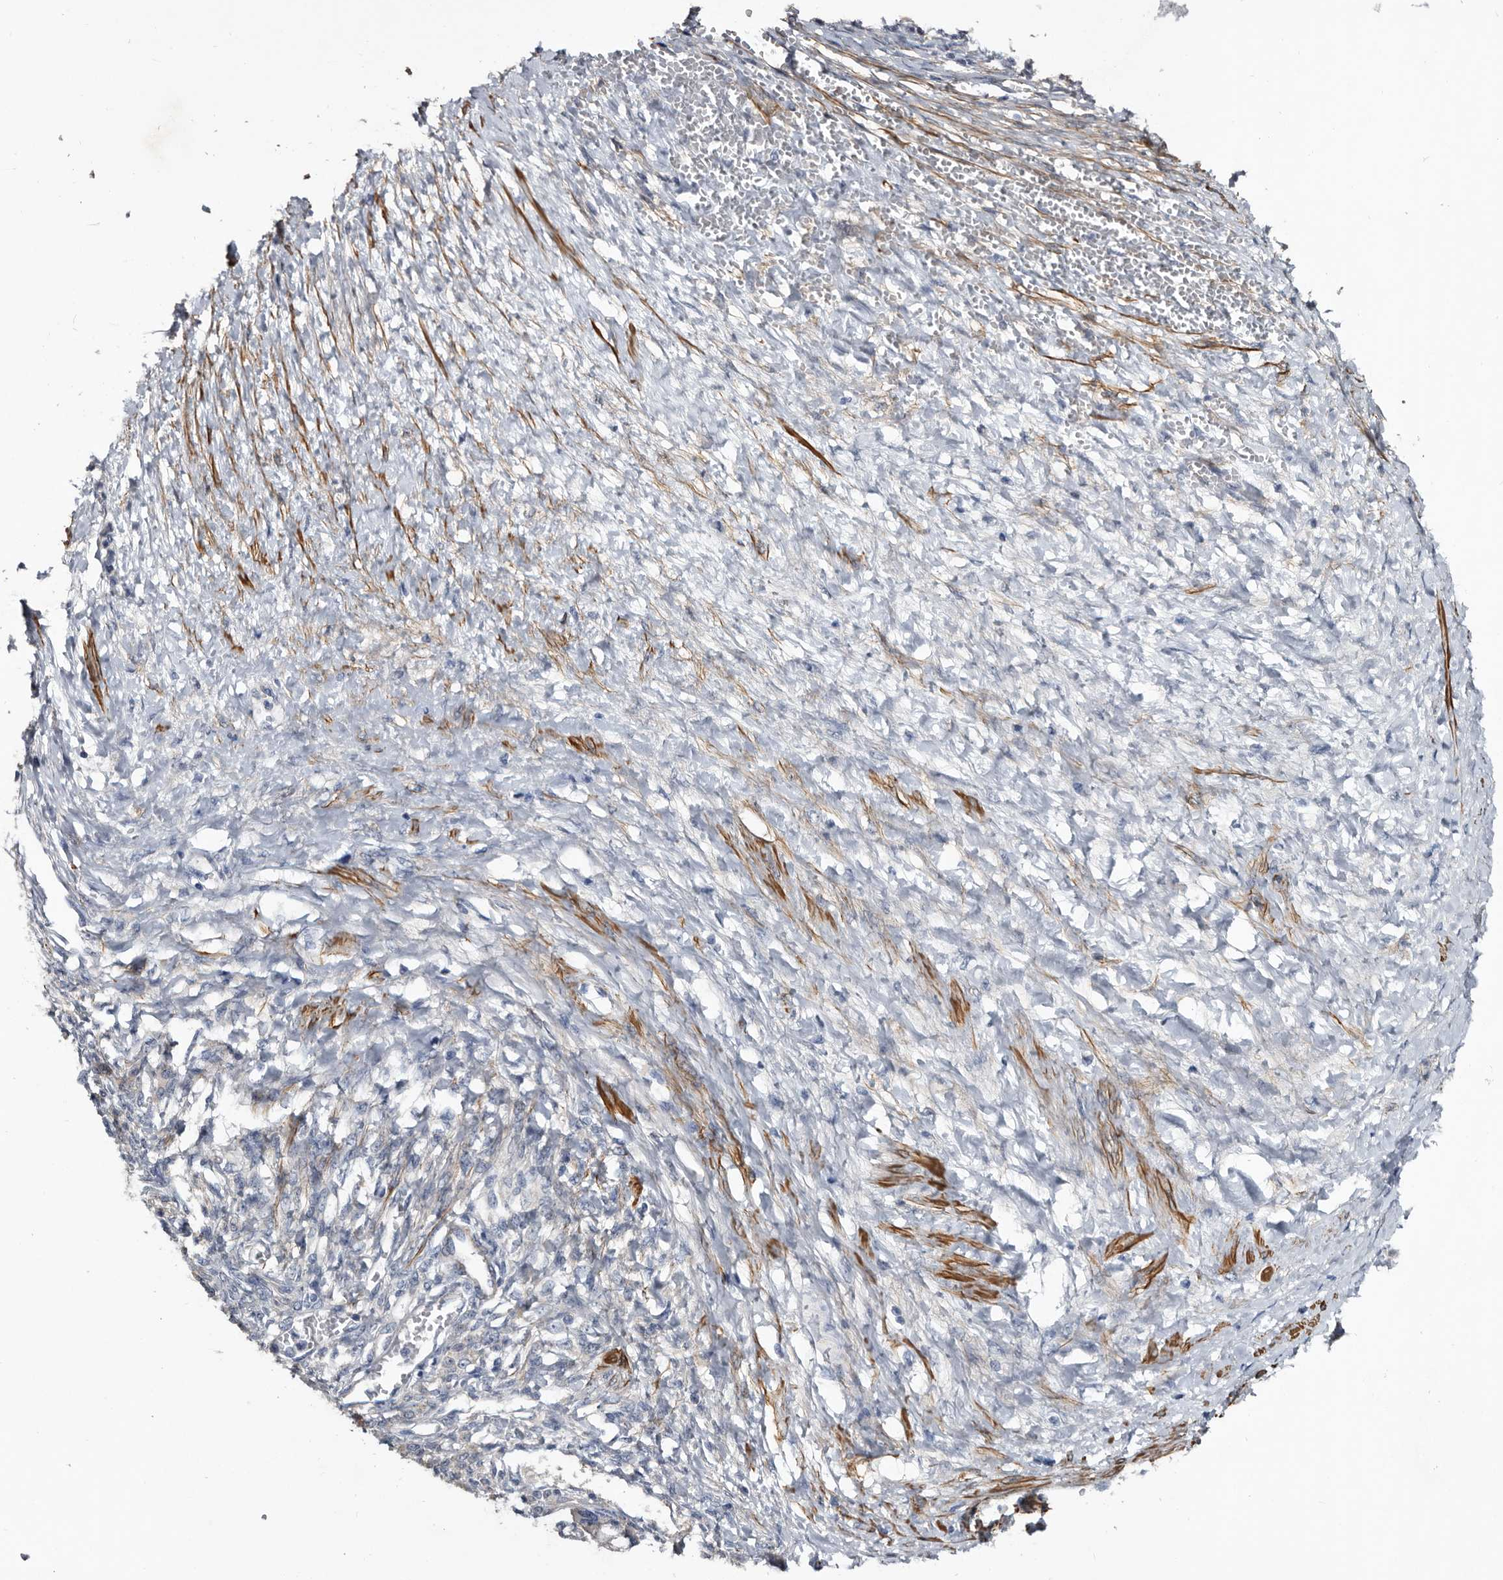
{"staining": {"intensity": "negative", "quantity": "none", "location": "none"}, "tissue": "ovarian cancer", "cell_type": "Tumor cells", "image_type": "cancer", "snomed": [{"axis": "morphology", "description": "Cystadenocarcinoma, mucinous, NOS"}, {"axis": "topography", "description": "Ovary"}], "caption": "This is a micrograph of immunohistochemistry staining of ovarian cancer (mucinous cystadenocarcinoma), which shows no positivity in tumor cells.", "gene": "IARS1", "patient": {"sex": "female", "age": 73}}